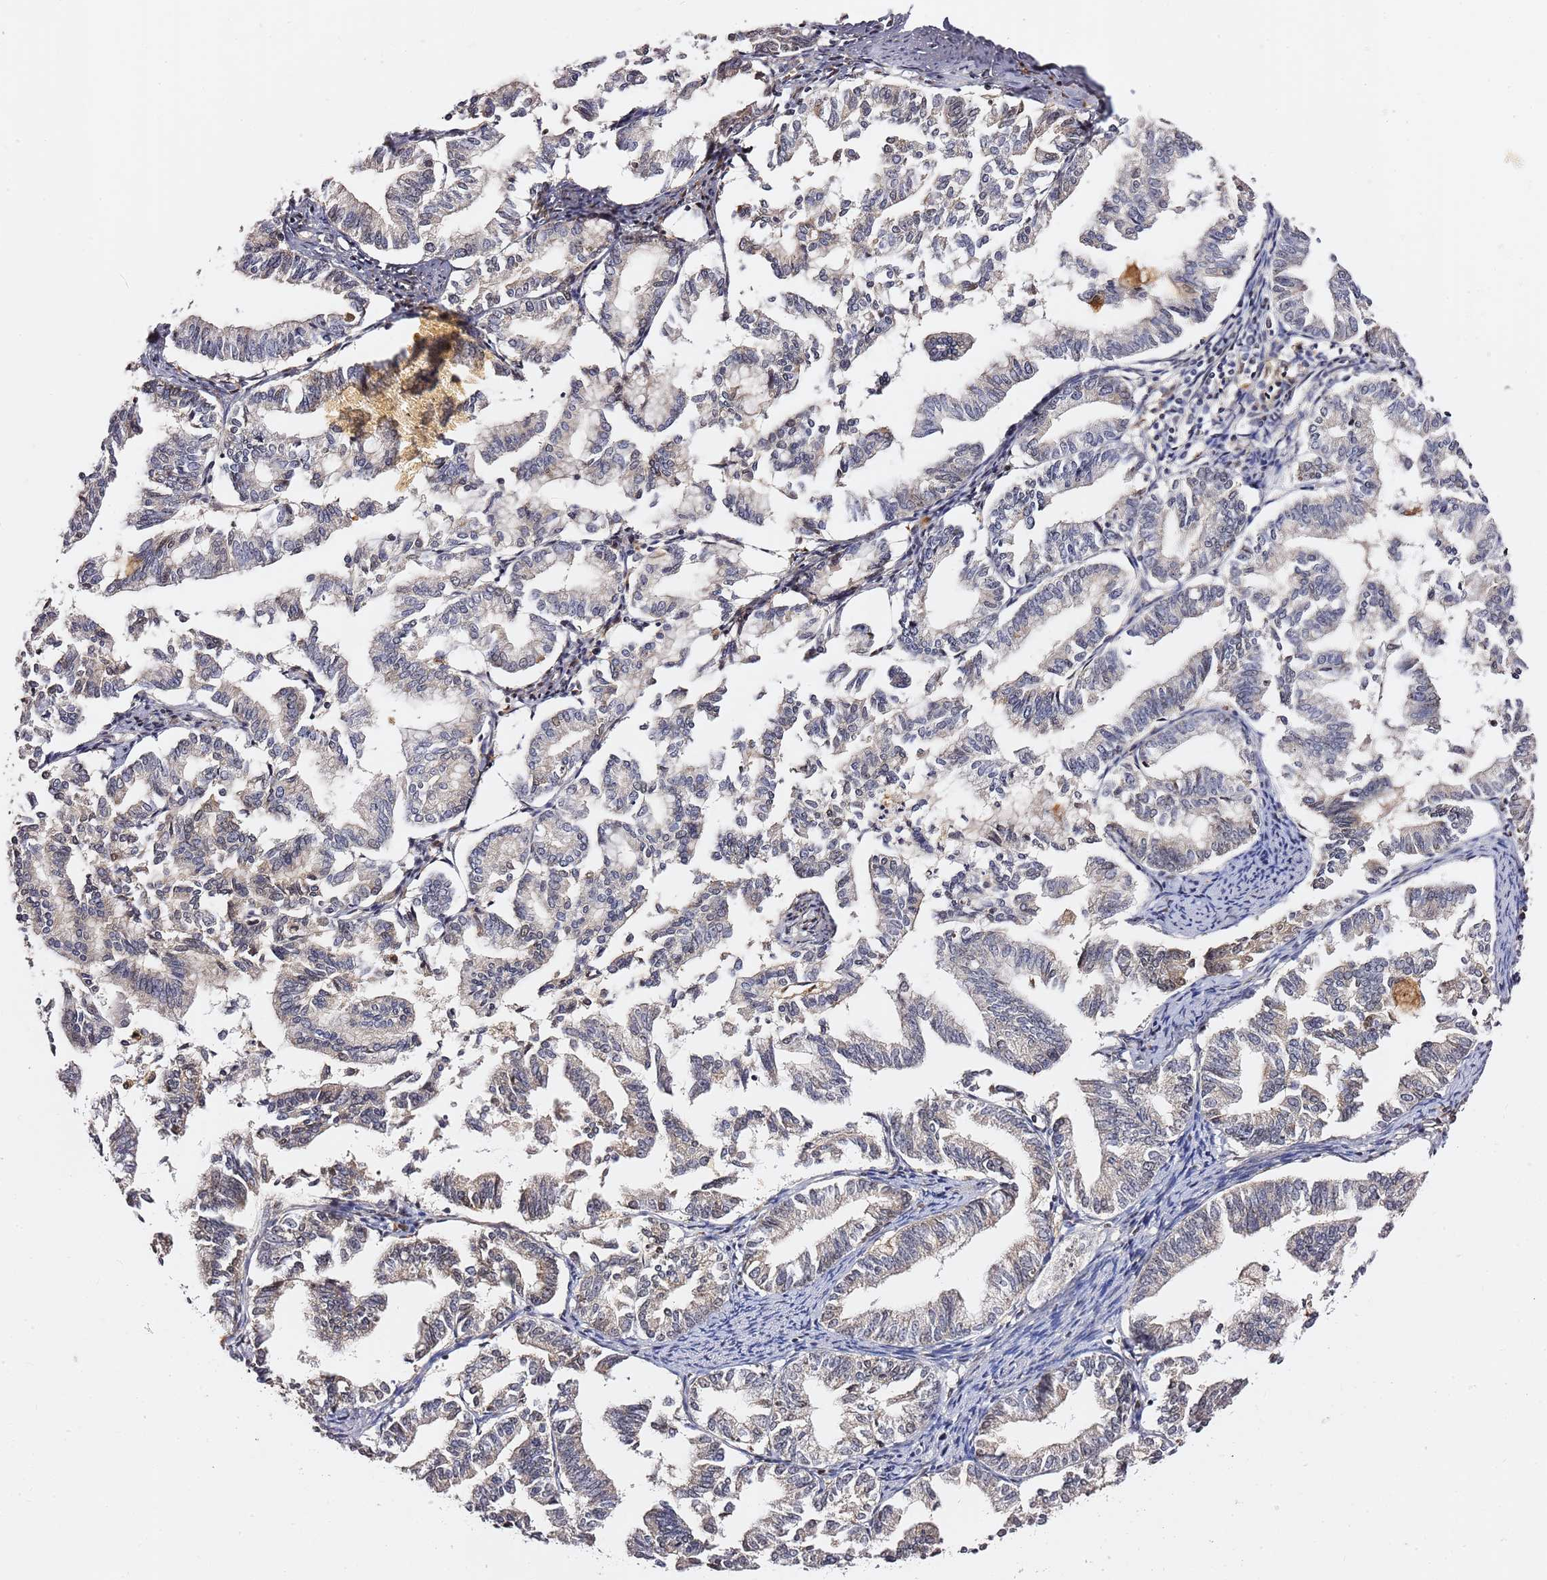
{"staining": {"intensity": "weak", "quantity": "25%-75%", "location": "cytoplasmic/membranous"}, "tissue": "endometrial cancer", "cell_type": "Tumor cells", "image_type": "cancer", "snomed": [{"axis": "morphology", "description": "Adenocarcinoma, NOS"}, {"axis": "topography", "description": "Endometrium"}], "caption": "Endometrial cancer was stained to show a protein in brown. There is low levels of weak cytoplasmic/membranous staining in approximately 25%-75% of tumor cells.", "gene": "FCF1", "patient": {"sex": "female", "age": 79}}